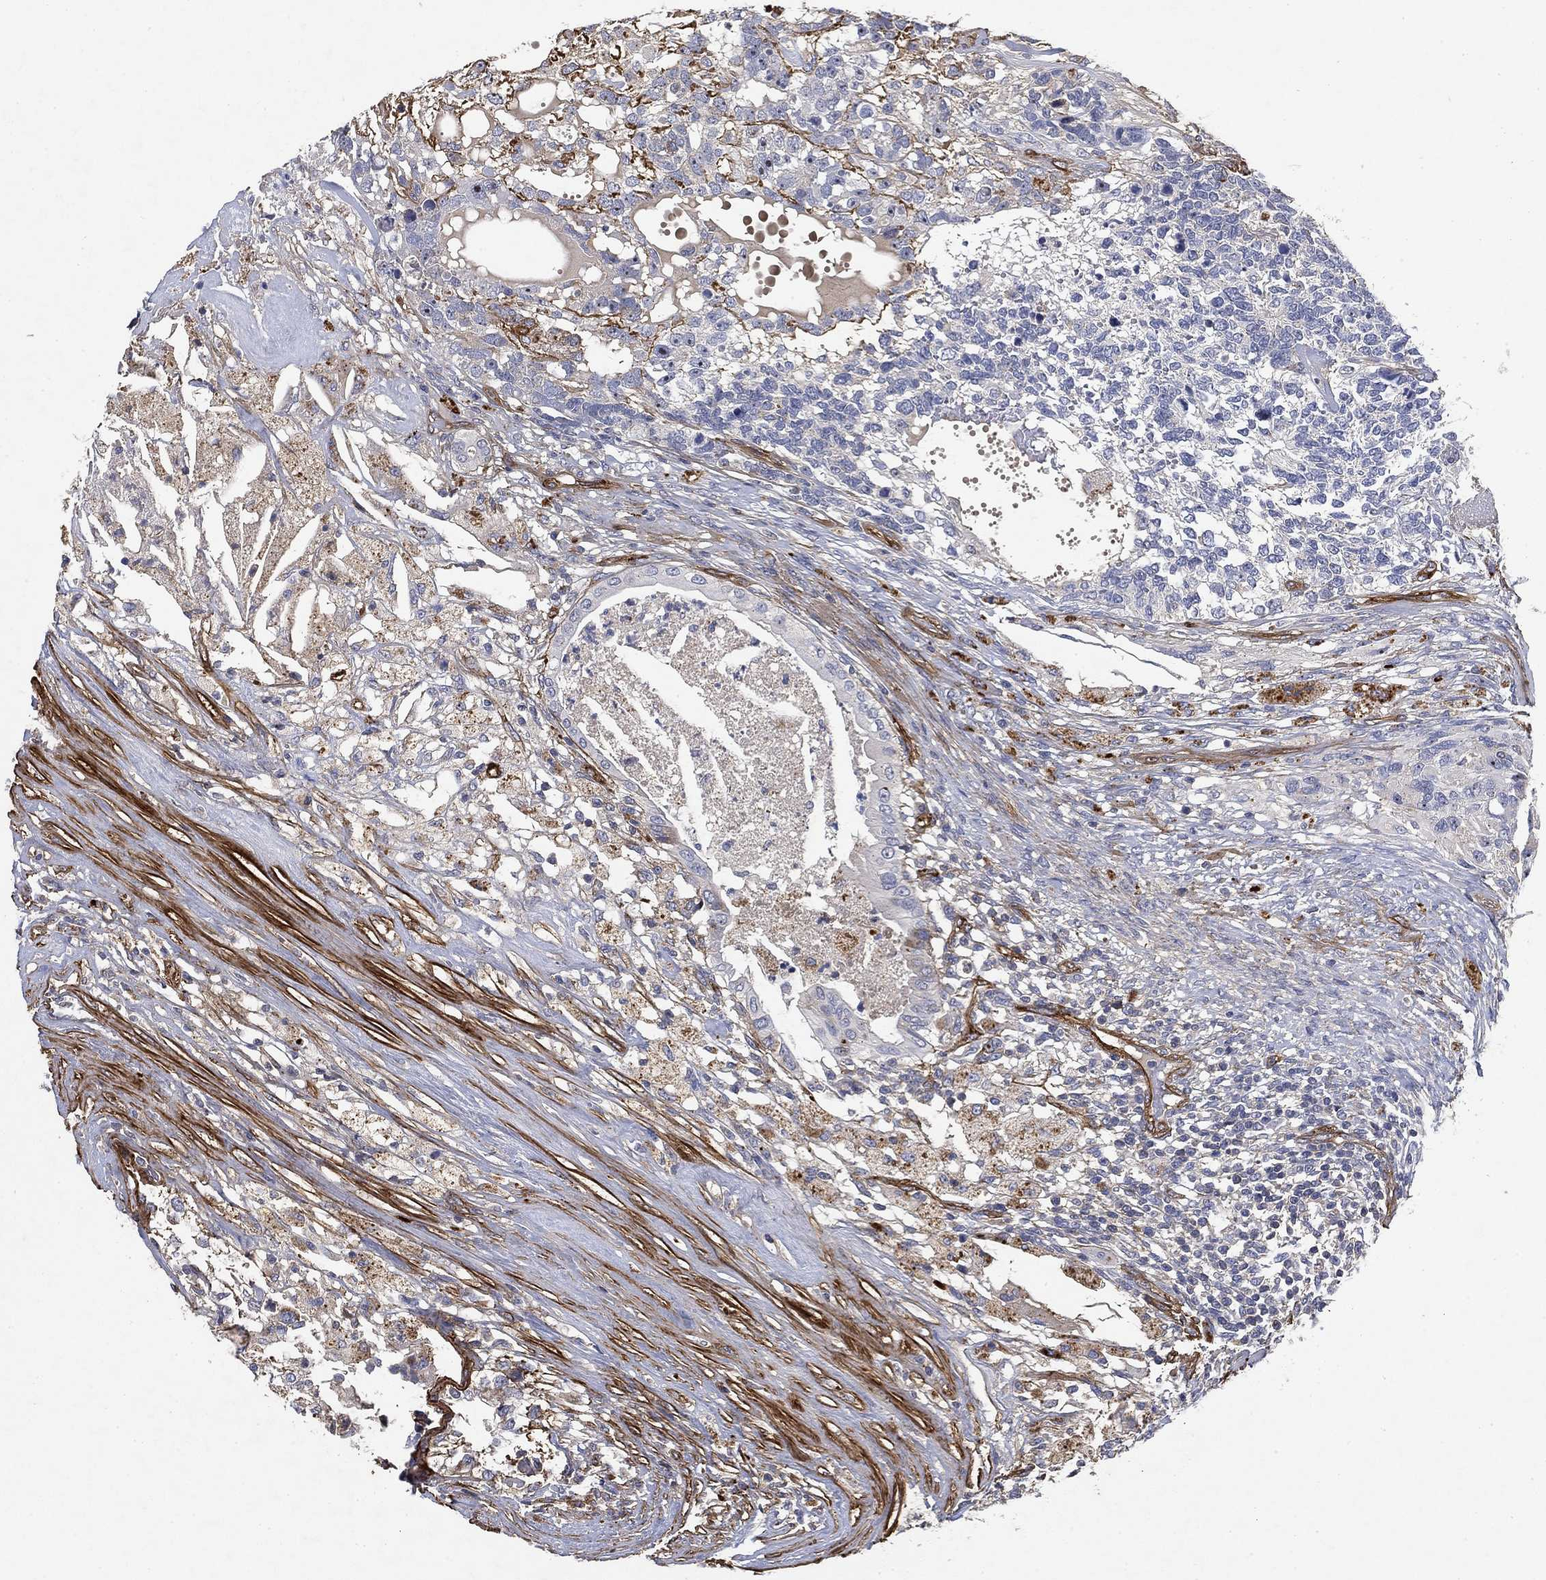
{"staining": {"intensity": "negative", "quantity": "none", "location": "none"}, "tissue": "testis cancer", "cell_type": "Tumor cells", "image_type": "cancer", "snomed": [{"axis": "morphology", "description": "Seminoma, NOS"}, {"axis": "morphology", "description": "Carcinoma, Embryonal, NOS"}, {"axis": "topography", "description": "Testis"}], "caption": "Photomicrograph shows no significant protein positivity in tumor cells of testis cancer (embryonal carcinoma).", "gene": "COL4A2", "patient": {"sex": "male", "age": 41}}